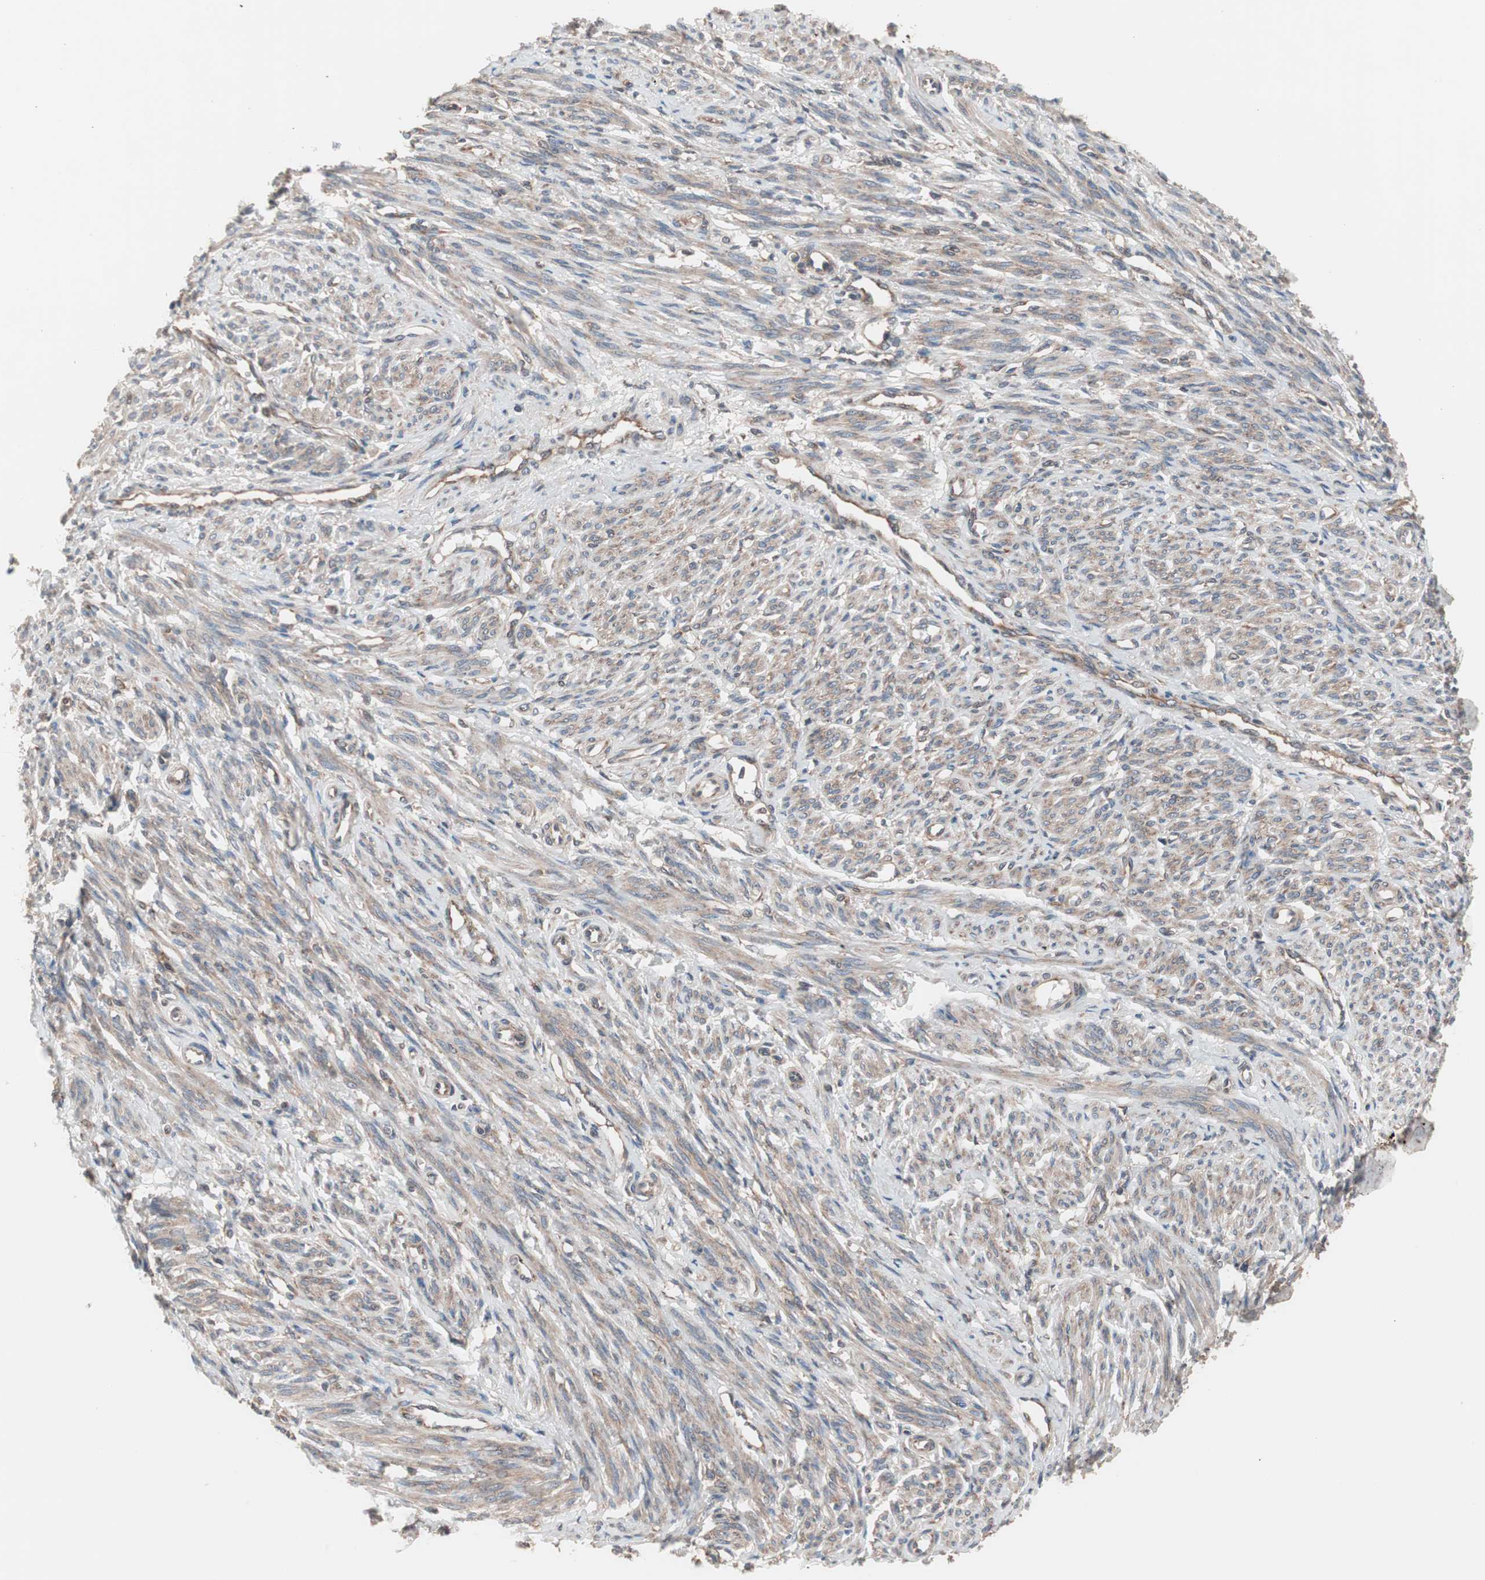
{"staining": {"intensity": "weak", "quantity": "25%-75%", "location": "cytoplasmic/membranous"}, "tissue": "smooth muscle", "cell_type": "Smooth muscle cells", "image_type": "normal", "snomed": [{"axis": "morphology", "description": "Normal tissue, NOS"}, {"axis": "topography", "description": "Smooth muscle"}], "caption": "A brown stain labels weak cytoplasmic/membranous staining of a protein in smooth muscle cells of unremarkable smooth muscle. (Stains: DAB in brown, nuclei in blue, Microscopy: brightfield microscopy at high magnification).", "gene": "IRS1", "patient": {"sex": "female", "age": 65}}